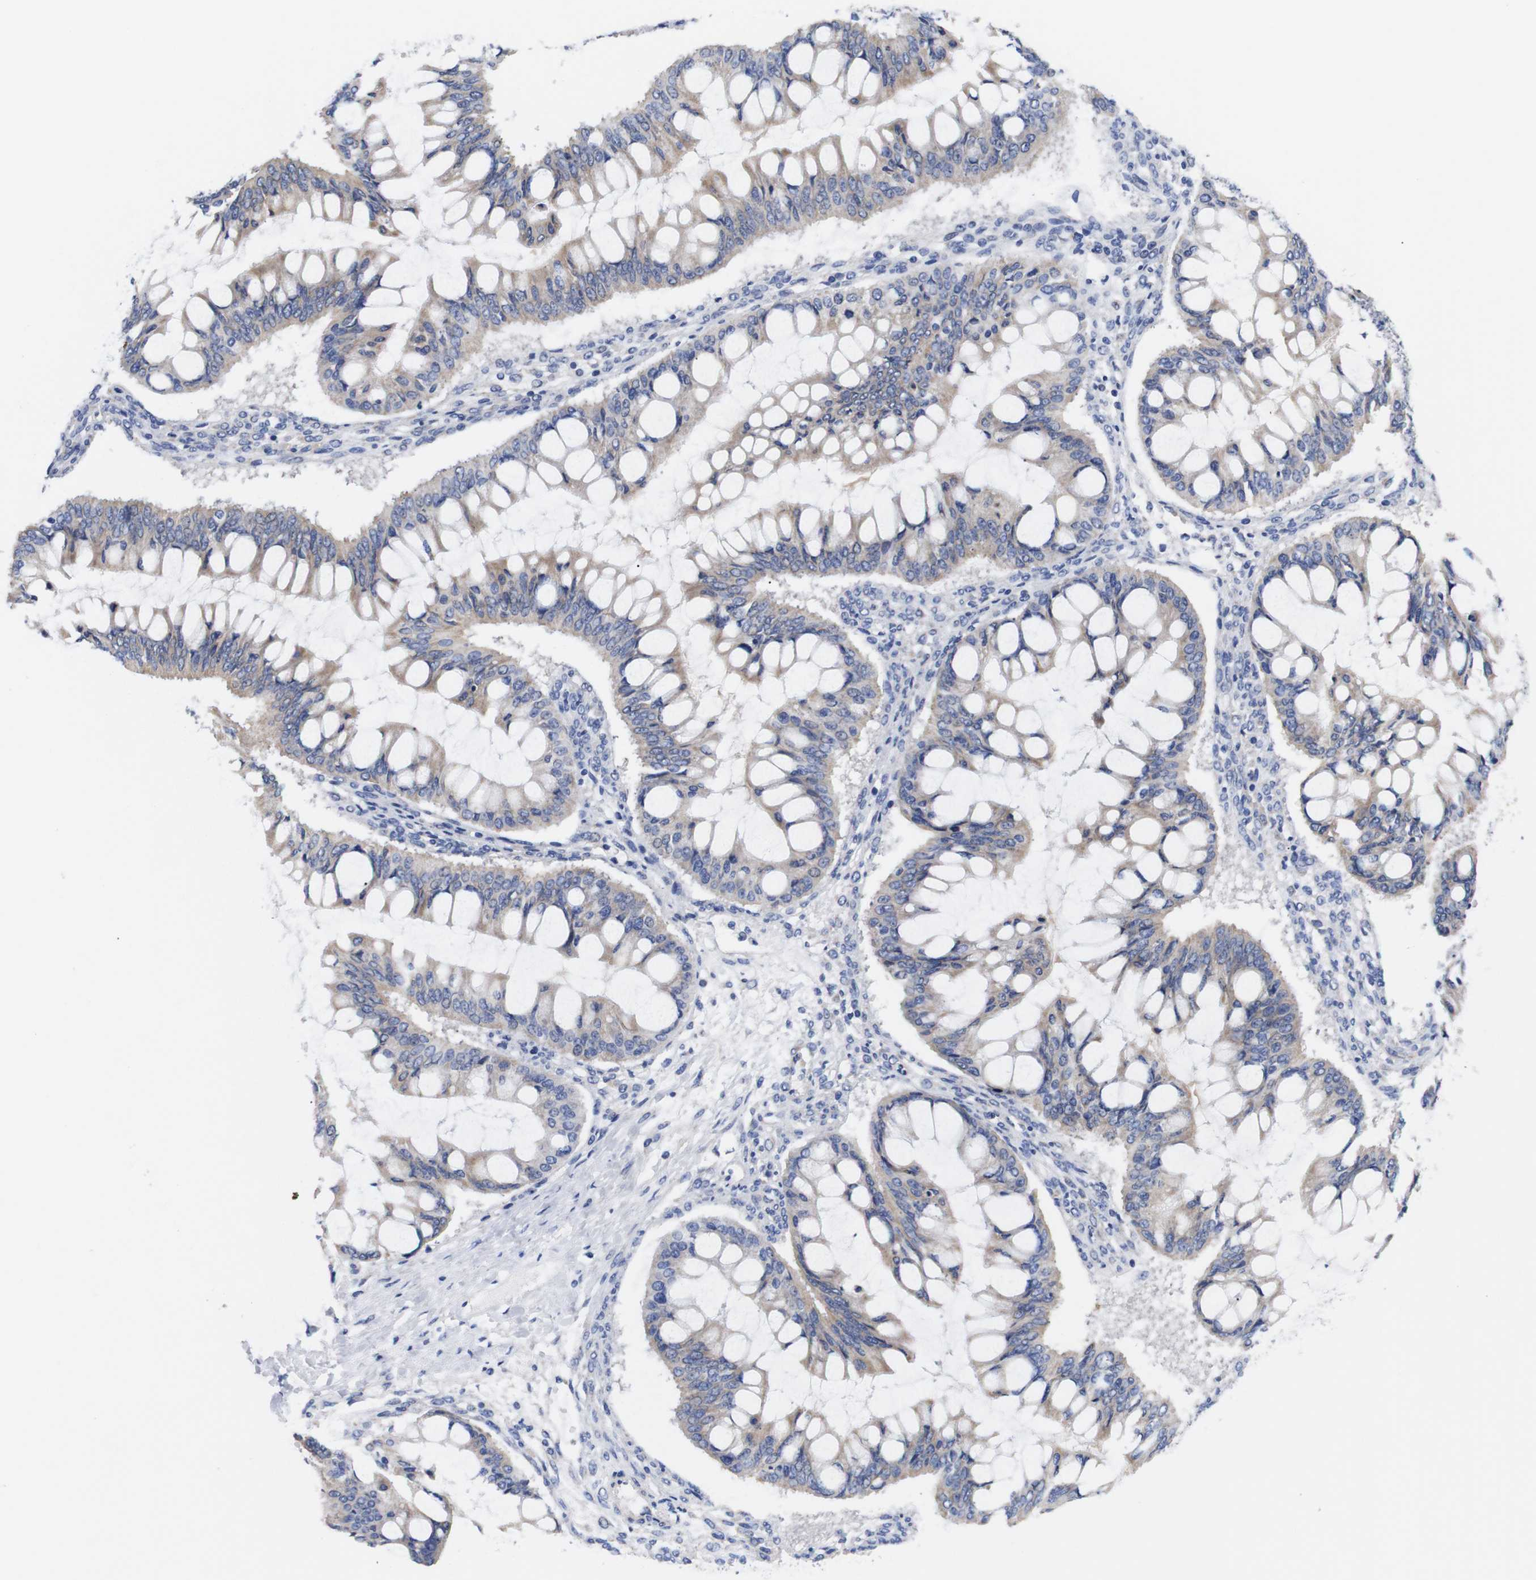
{"staining": {"intensity": "weak", "quantity": "25%-75%", "location": "cytoplasmic/membranous"}, "tissue": "ovarian cancer", "cell_type": "Tumor cells", "image_type": "cancer", "snomed": [{"axis": "morphology", "description": "Cystadenocarcinoma, mucinous, NOS"}, {"axis": "topography", "description": "Ovary"}], "caption": "A low amount of weak cytoplasmic/membranous positivity is identified in about 25%-75% of tumor cells in ovarian cancer tissue.", "gene": "OPN3", "patient": {"sex": "female", "age": 73}}